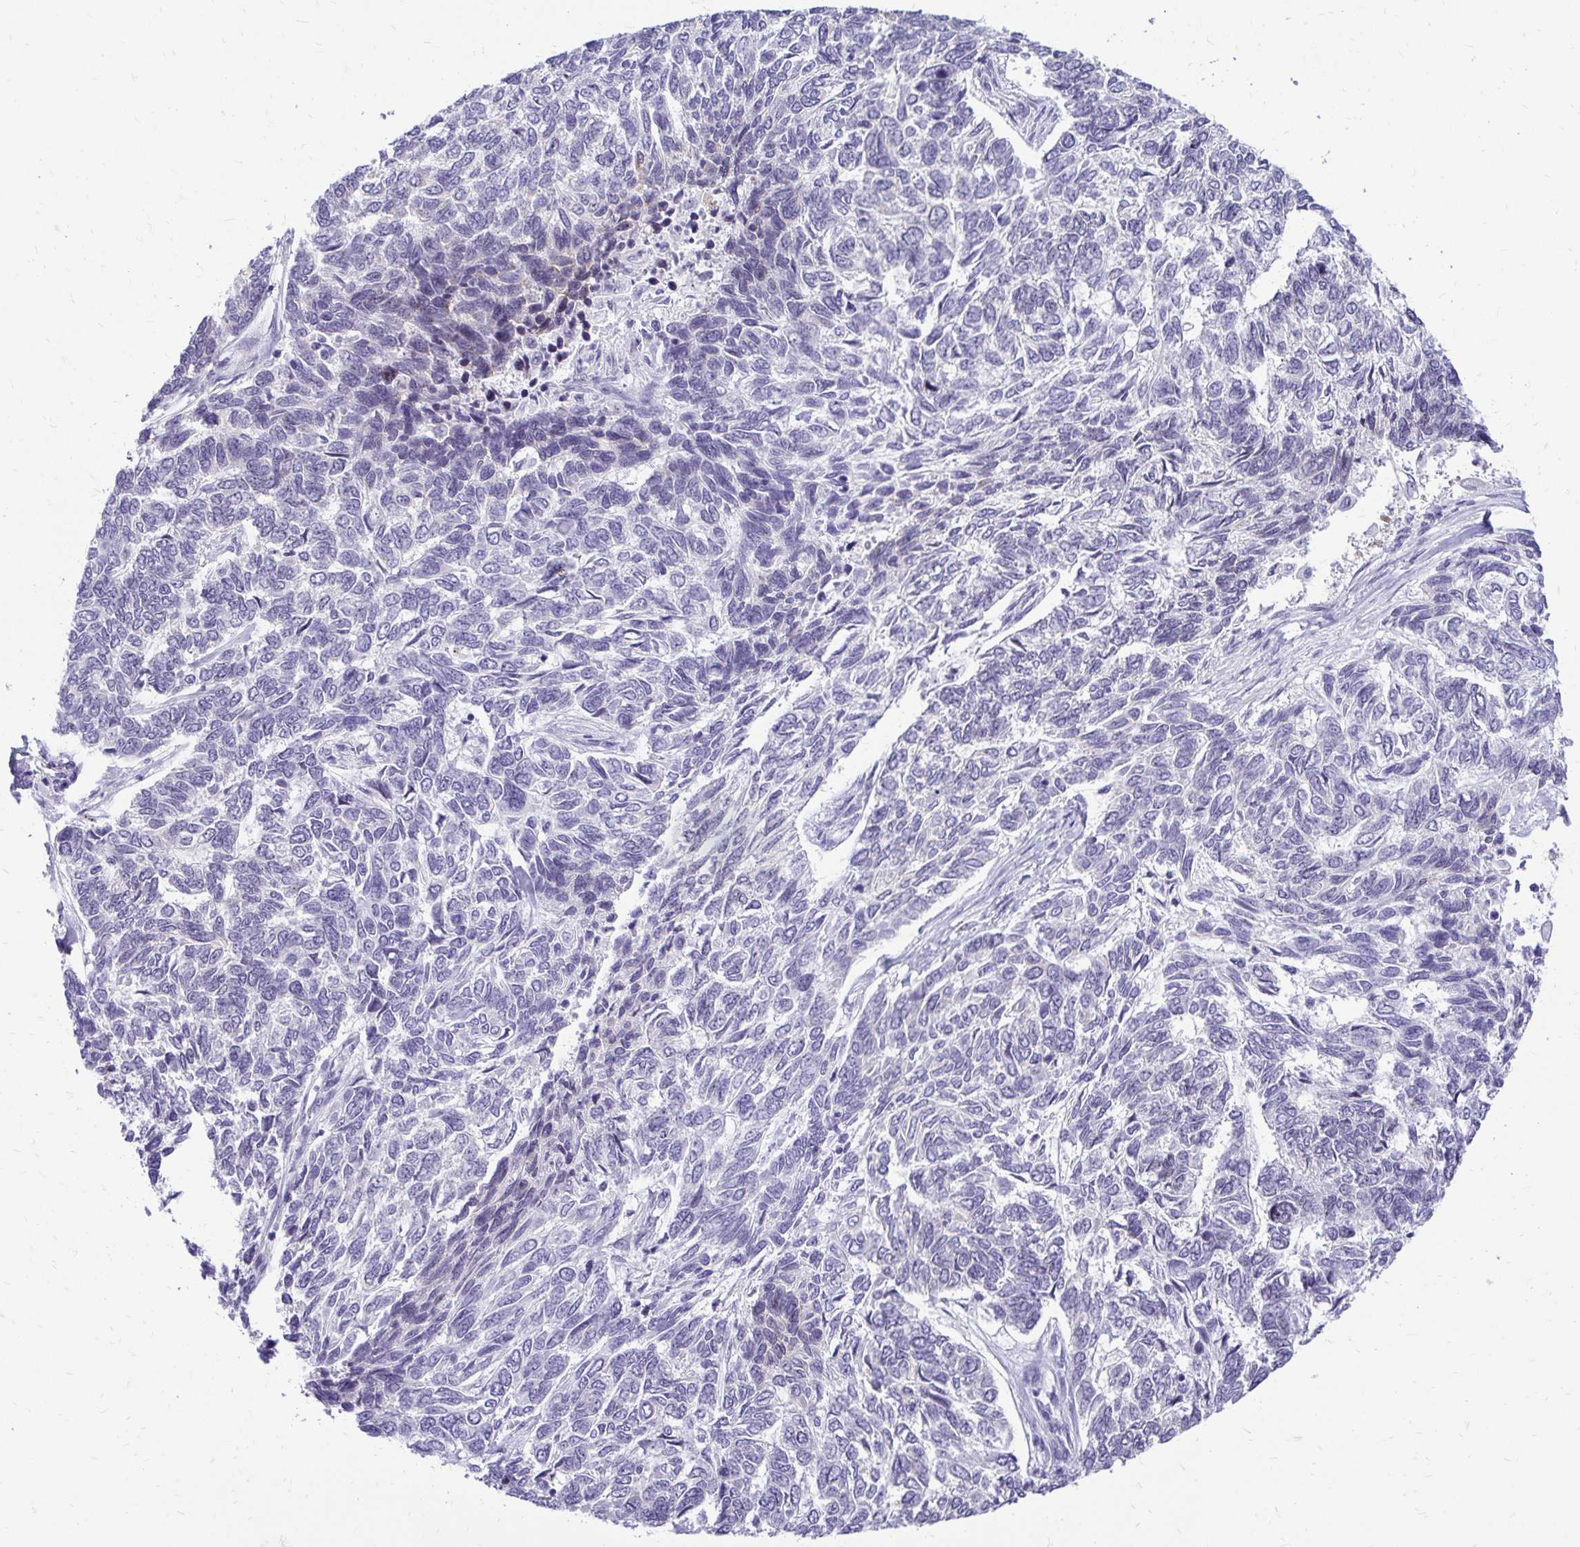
{"staining": {"intensity": "negative", "quantity": "none", "location": "none"}, "tissue": "skin cancer", "cell_type": "Tumor cells", "image_type": "cancer", "snomed": [{"axis": "morphology", "description": "Basal cell carcinoma"}, {"axis": "topography", "description": "Skin"}], "caption": "The immunohistochemistry image has no significant expression in tumor cells of skin cancer (basal cell carcinoma) tissue. (IHC, brightfield microscopy, high magnification).", "gene": "NIFK", "patient": {"sex": "female", "age": 65}}